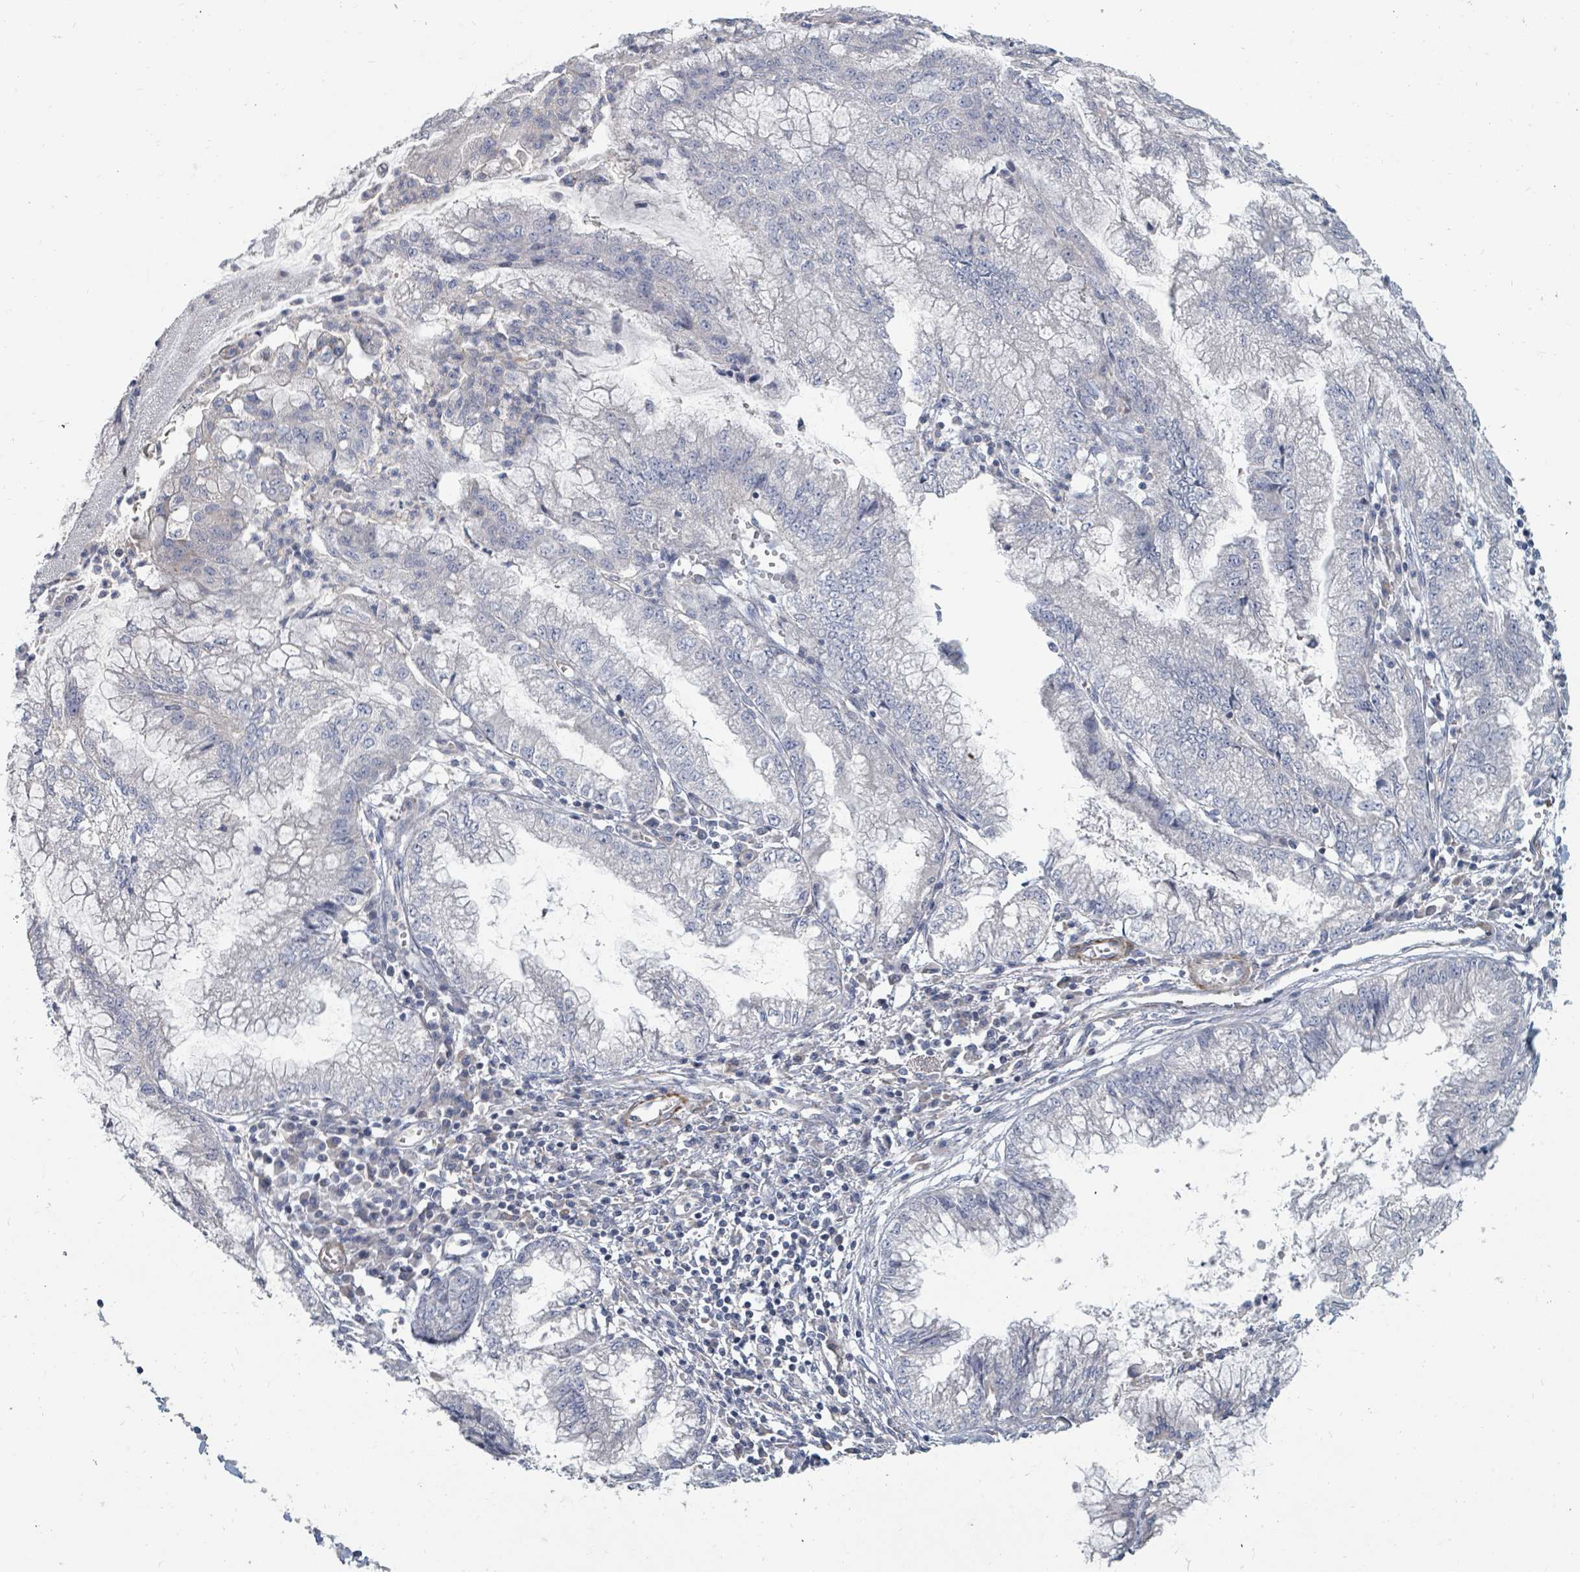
{"staining": {"intensity": "negative", "quantity": "none", "location": "none"}, "tissue": "pancreatic cancer", "cell_type": "Tumor cells", "image_type": "cancer", "snomed": [{"axis": "morphology", "description": "Adenocarcinoma, NOS"}, {"axis": "topography", "description": "Pancreas"}], "caption": "Tumor cells show no significant staining in pancreatic cancer.", "gene": "ARGFX", "patient": {"sex": "male", "age": 73}}